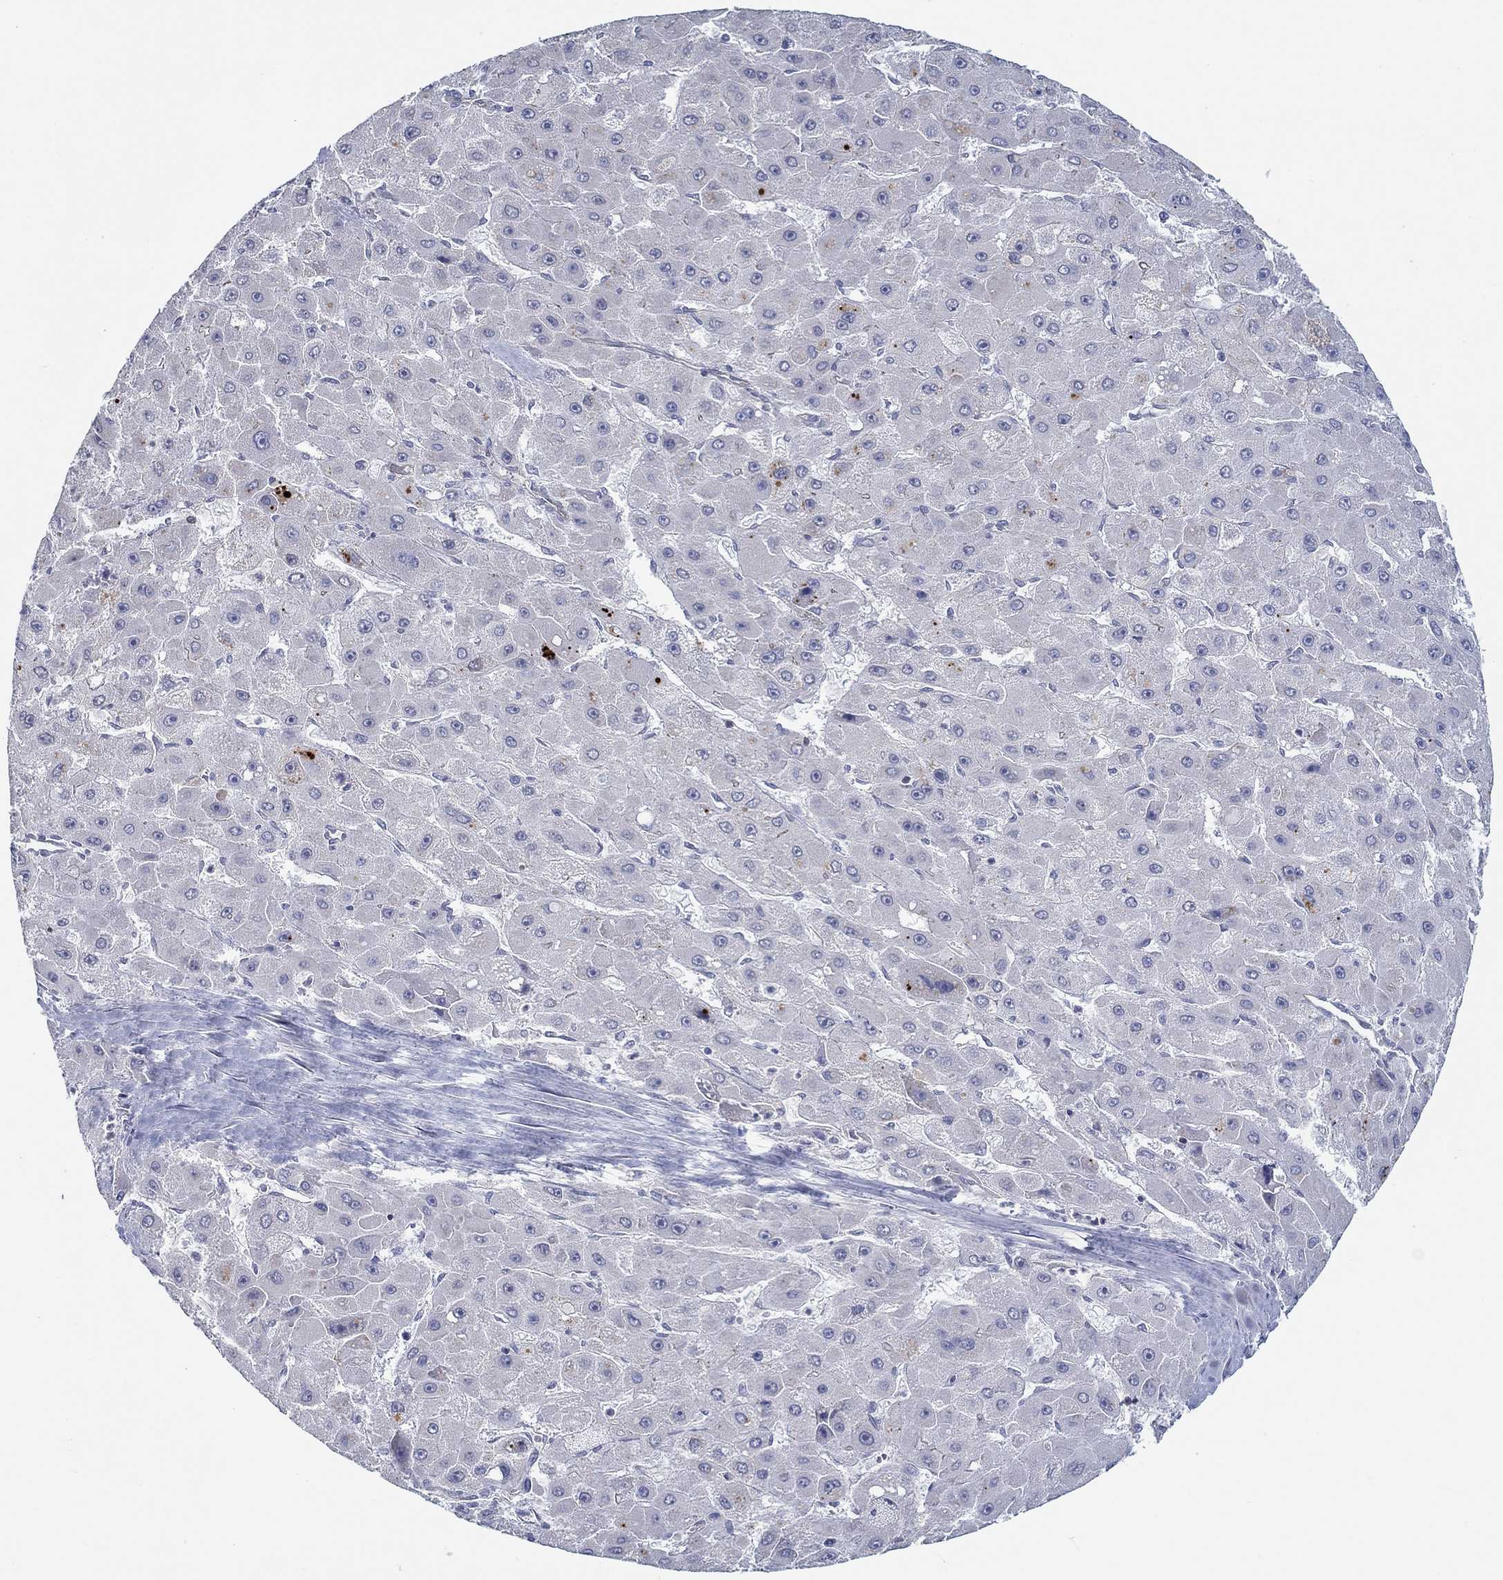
{"staining": {"intensity": "negative", "quantity": "none", "location": "none"}, "tissue": "liver cancer", "cell_type": "Tumor cells", "image_type": "cancer", "snomed": [{"axis": "morphology", "description": "Carcinoma, Hepatocellular, NOS"}, {"axis": "topography", "description": "Liver"}], "caption": "Immunohistochemistry (IHC) photomicrograph of liver cancer stained for a protein (brown), which reveals no positivity in tumor cells.", "gene": "ERMP1", "patient": {"sex": "female", "age": 25}}